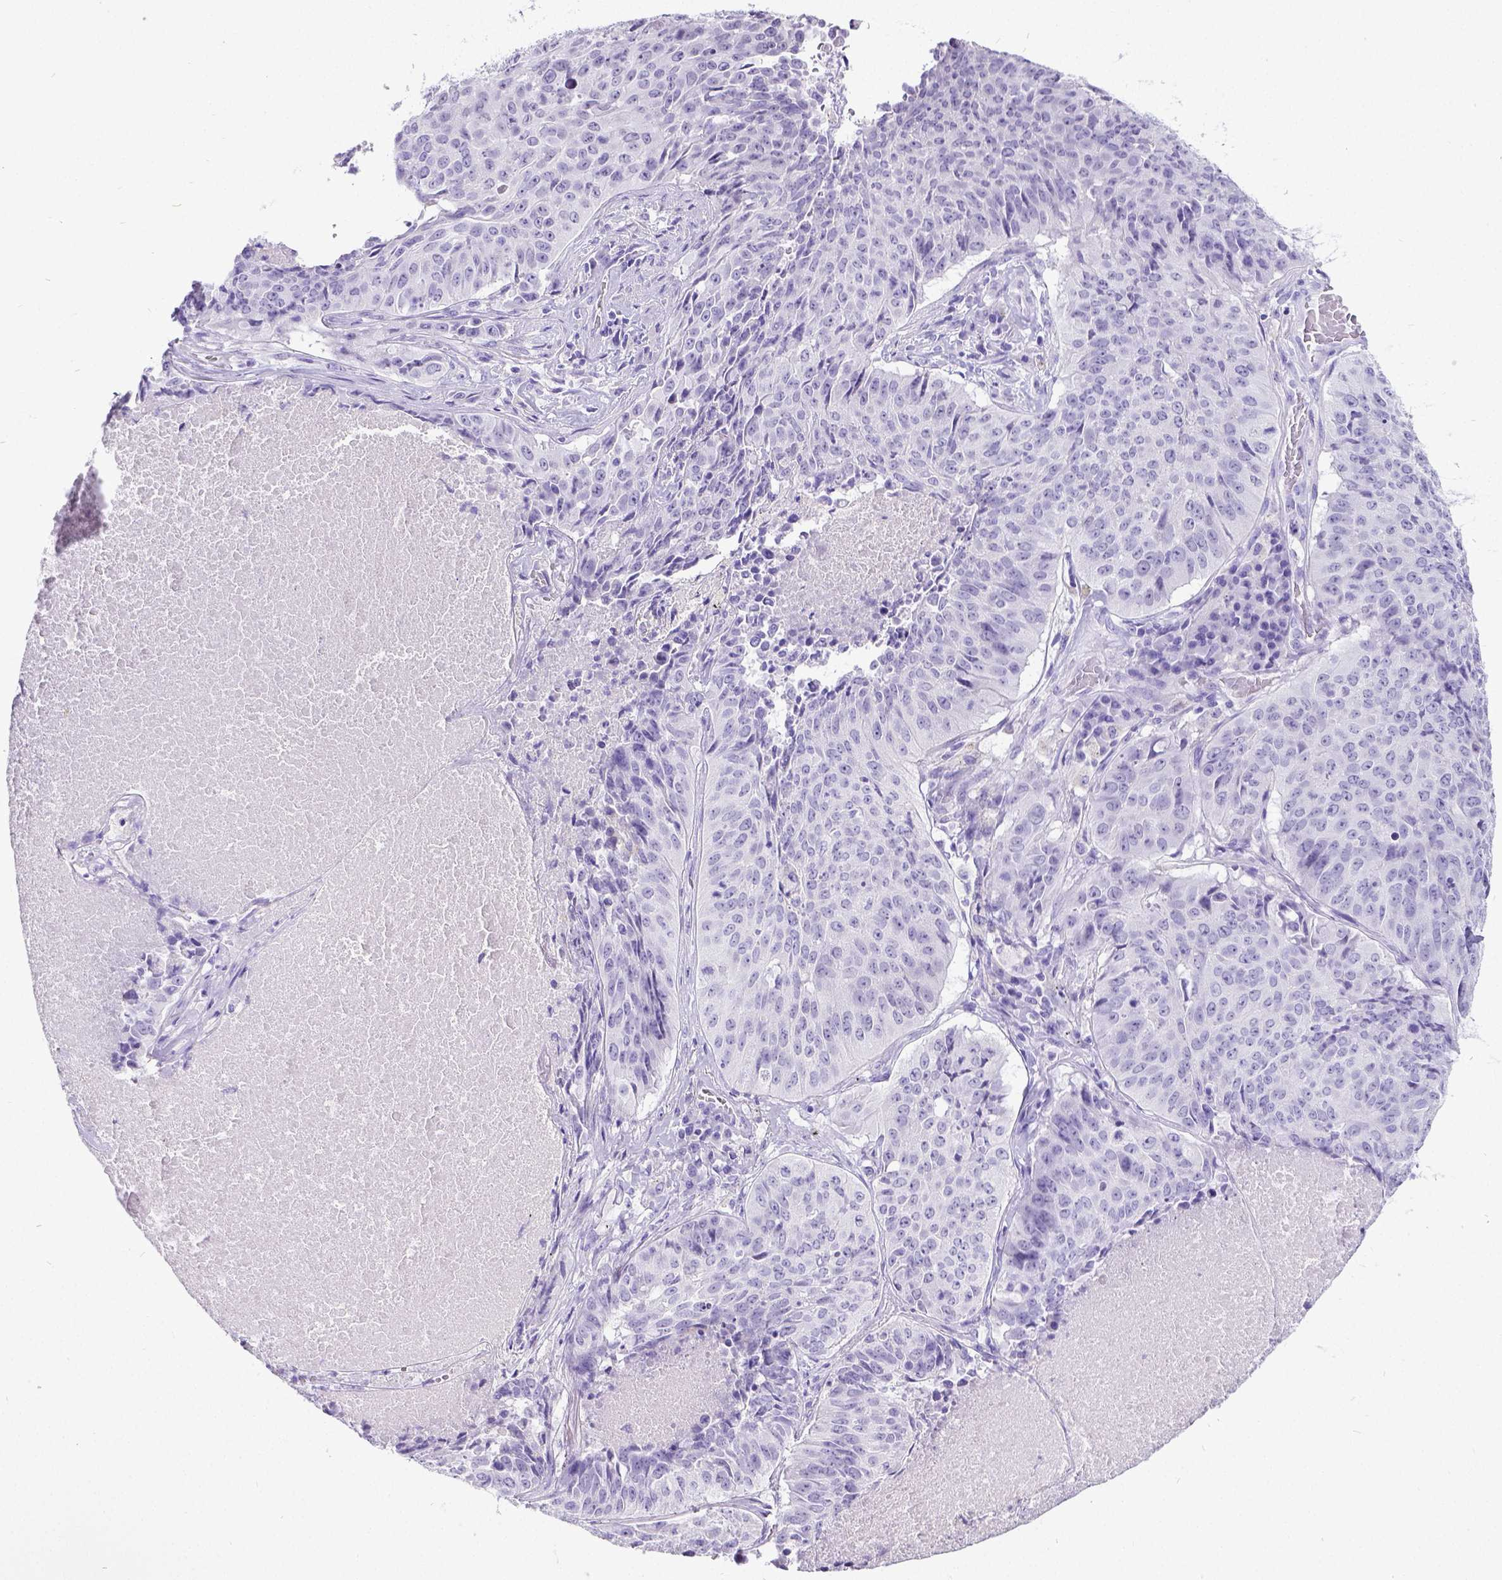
{"staining": {"intensity": "negative", "quantity": "none", "location": "none"}, "tissue": "lung cancer", "cell_type": "Tumor cells", "image_type": "cancer", "snomed": [{"axis": "morphology", "description": "Normal tissue, NOS"}, {"axis": "morphology", "description": "Squamous cell carcinoma, NOS"}, {"axis": "topography", "description": "Bronchus"}, {"axis": "topography", "description": "Lung"}], "caption": "The micrograph demonstrates no staining of tumor cells in lung squamous cell carcinoma. The staining is performed using DAB brown chromogen with nuclei counter-stained in using hematoxylin.", "gene": "SATB2", "patient": {"sex": "male", "age": 64}}